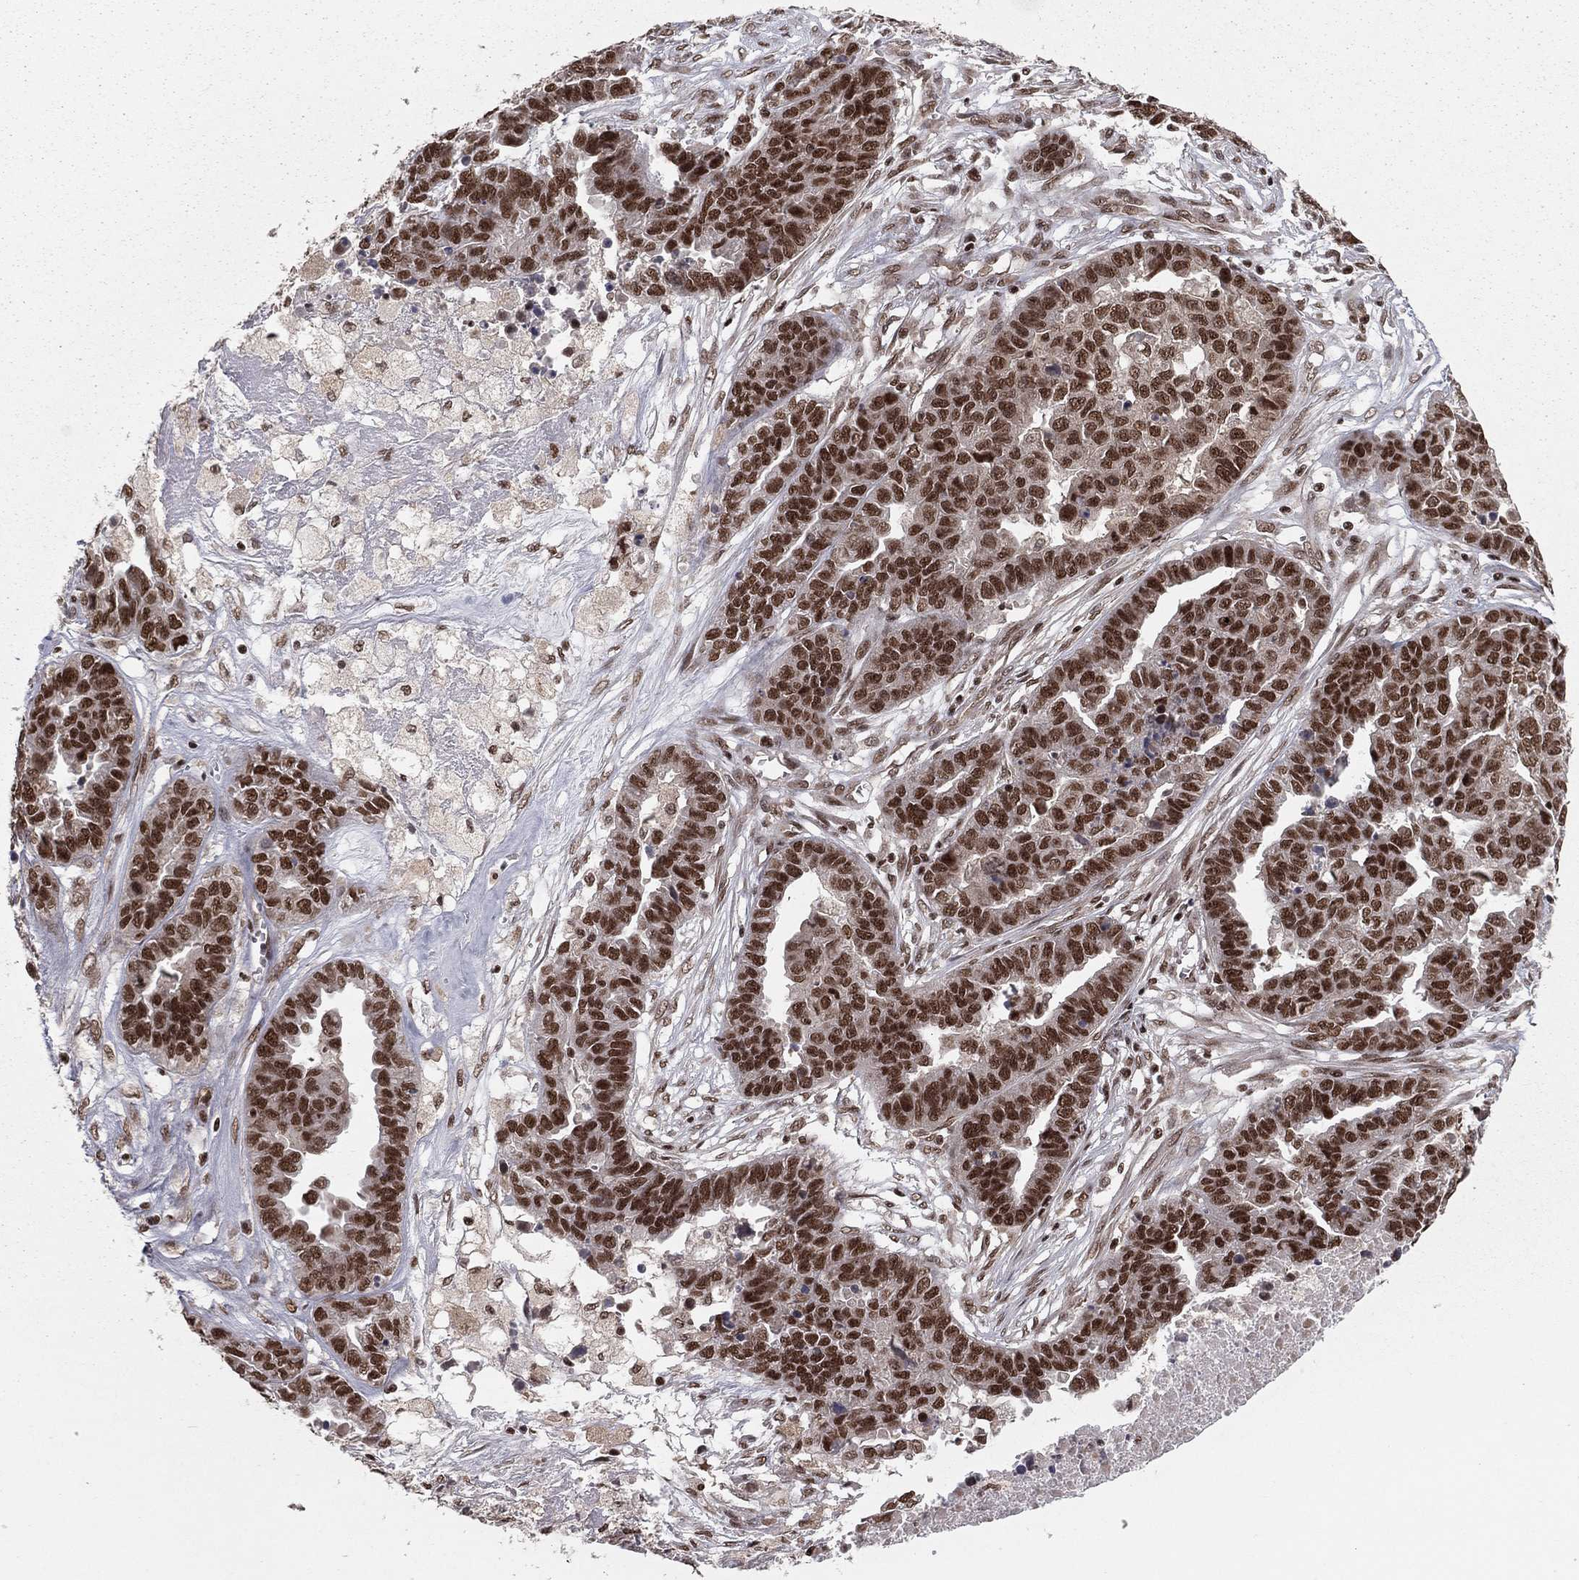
{"staining": {"intensity": "strong", "quantity": ">75%", "location": "nuclear"}, "tissue": "ovarian cancer", "cell_type": "Tumor cells", "image_type": "cancer", "snomed": [{"axis": "morphology", "description": "Cystadenocarcinoma, serous, NOS"}, {"axis": "topography", "description": "Ovary"}], "caption": "Protein expression by IHC exhibits strong nuclear positivity in approximately >75% of tumor cells in ovarian serous cystadenocarcinoma.", "gene": "NFYB", "patient": {"sex": "female", "age": 87}}